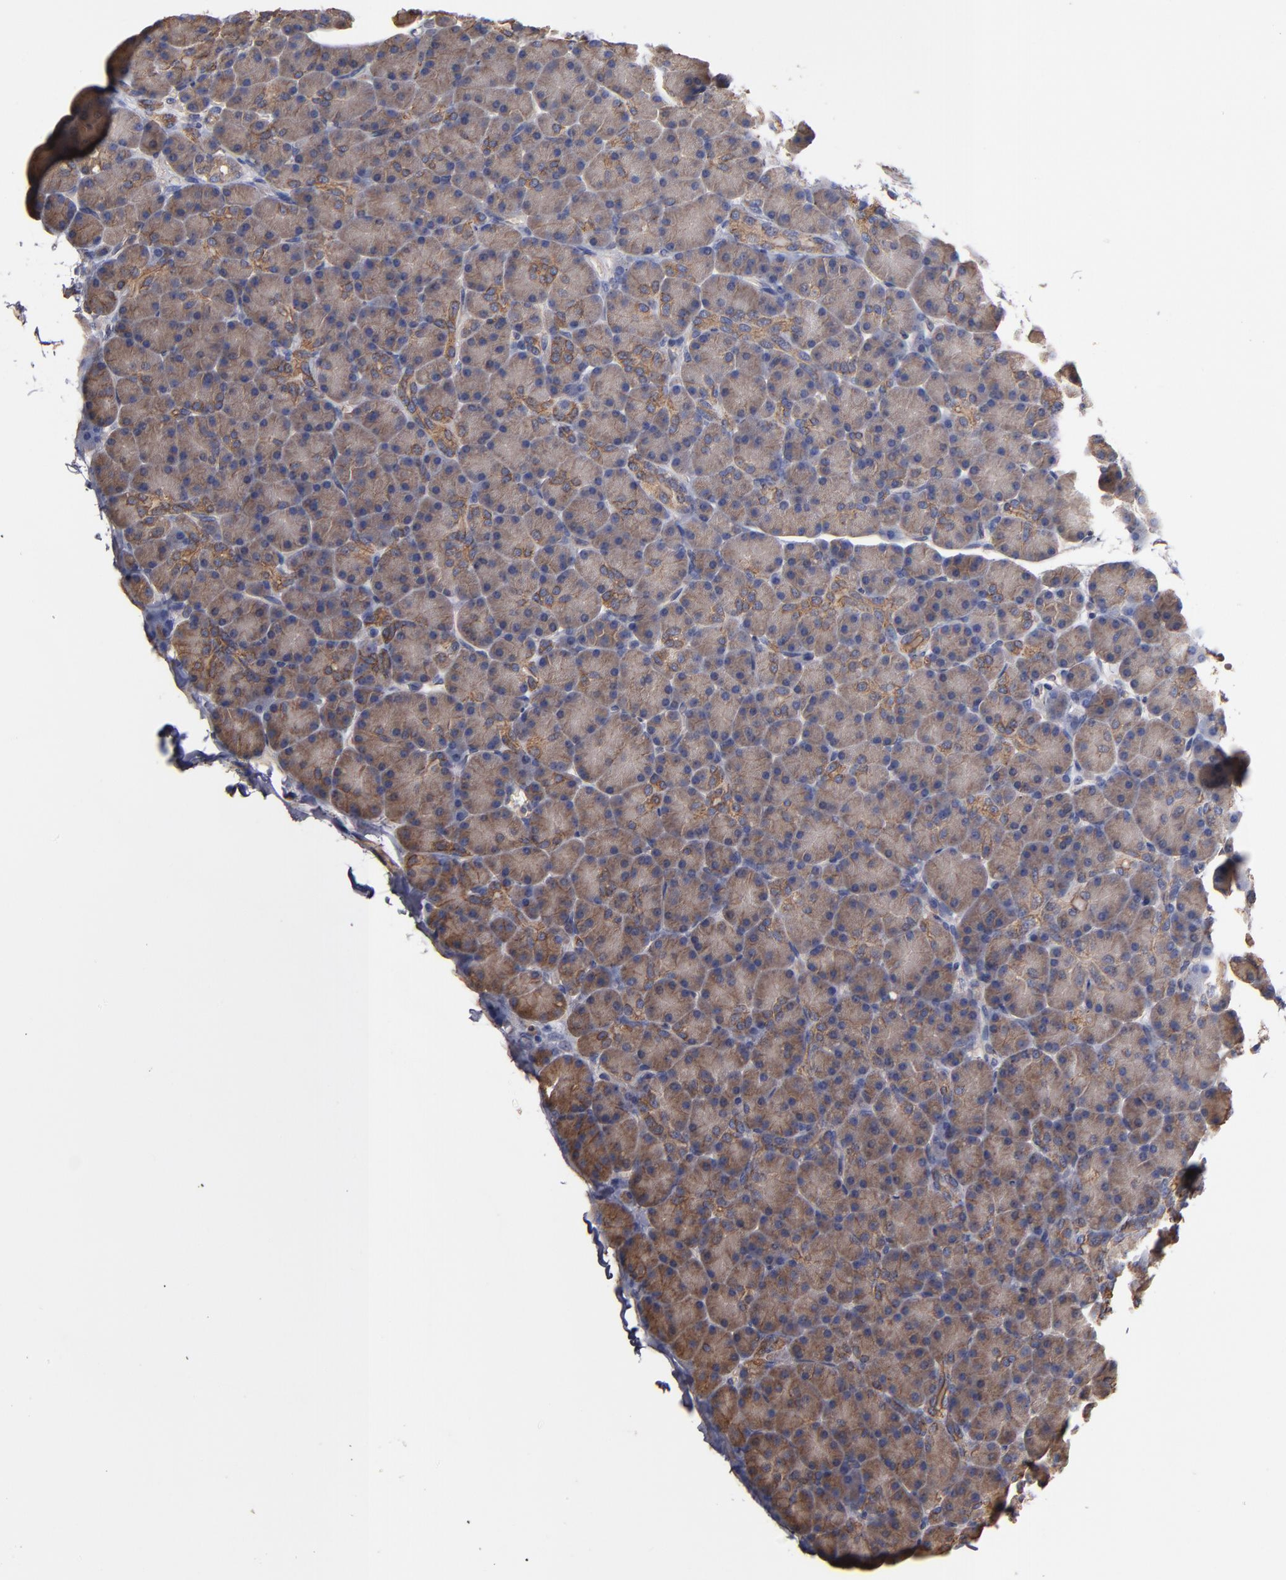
{"staining": {"intensity": "weak", "quantity": ">75%", "location": "cytoplasmic/membranous"}, "tissue": "pancreas", "cell_type": "Exocrine glandular cells", "image_type": "normal", "snomed": [{"axis": "morphology", "description": "Normal tissue, NOS"}, {"axis": "topography", "description": "Pancreas"}], "caption": "Pancreas stained with DAB (3,3'-diaminobenzidine) immunohistochemistry displays low levels of weak cytoplasmic/membranous staining in about >75% of exocrine glandular cells.", "gene": "ESYT2", "patient": {"sex": "female", "age": 43}}